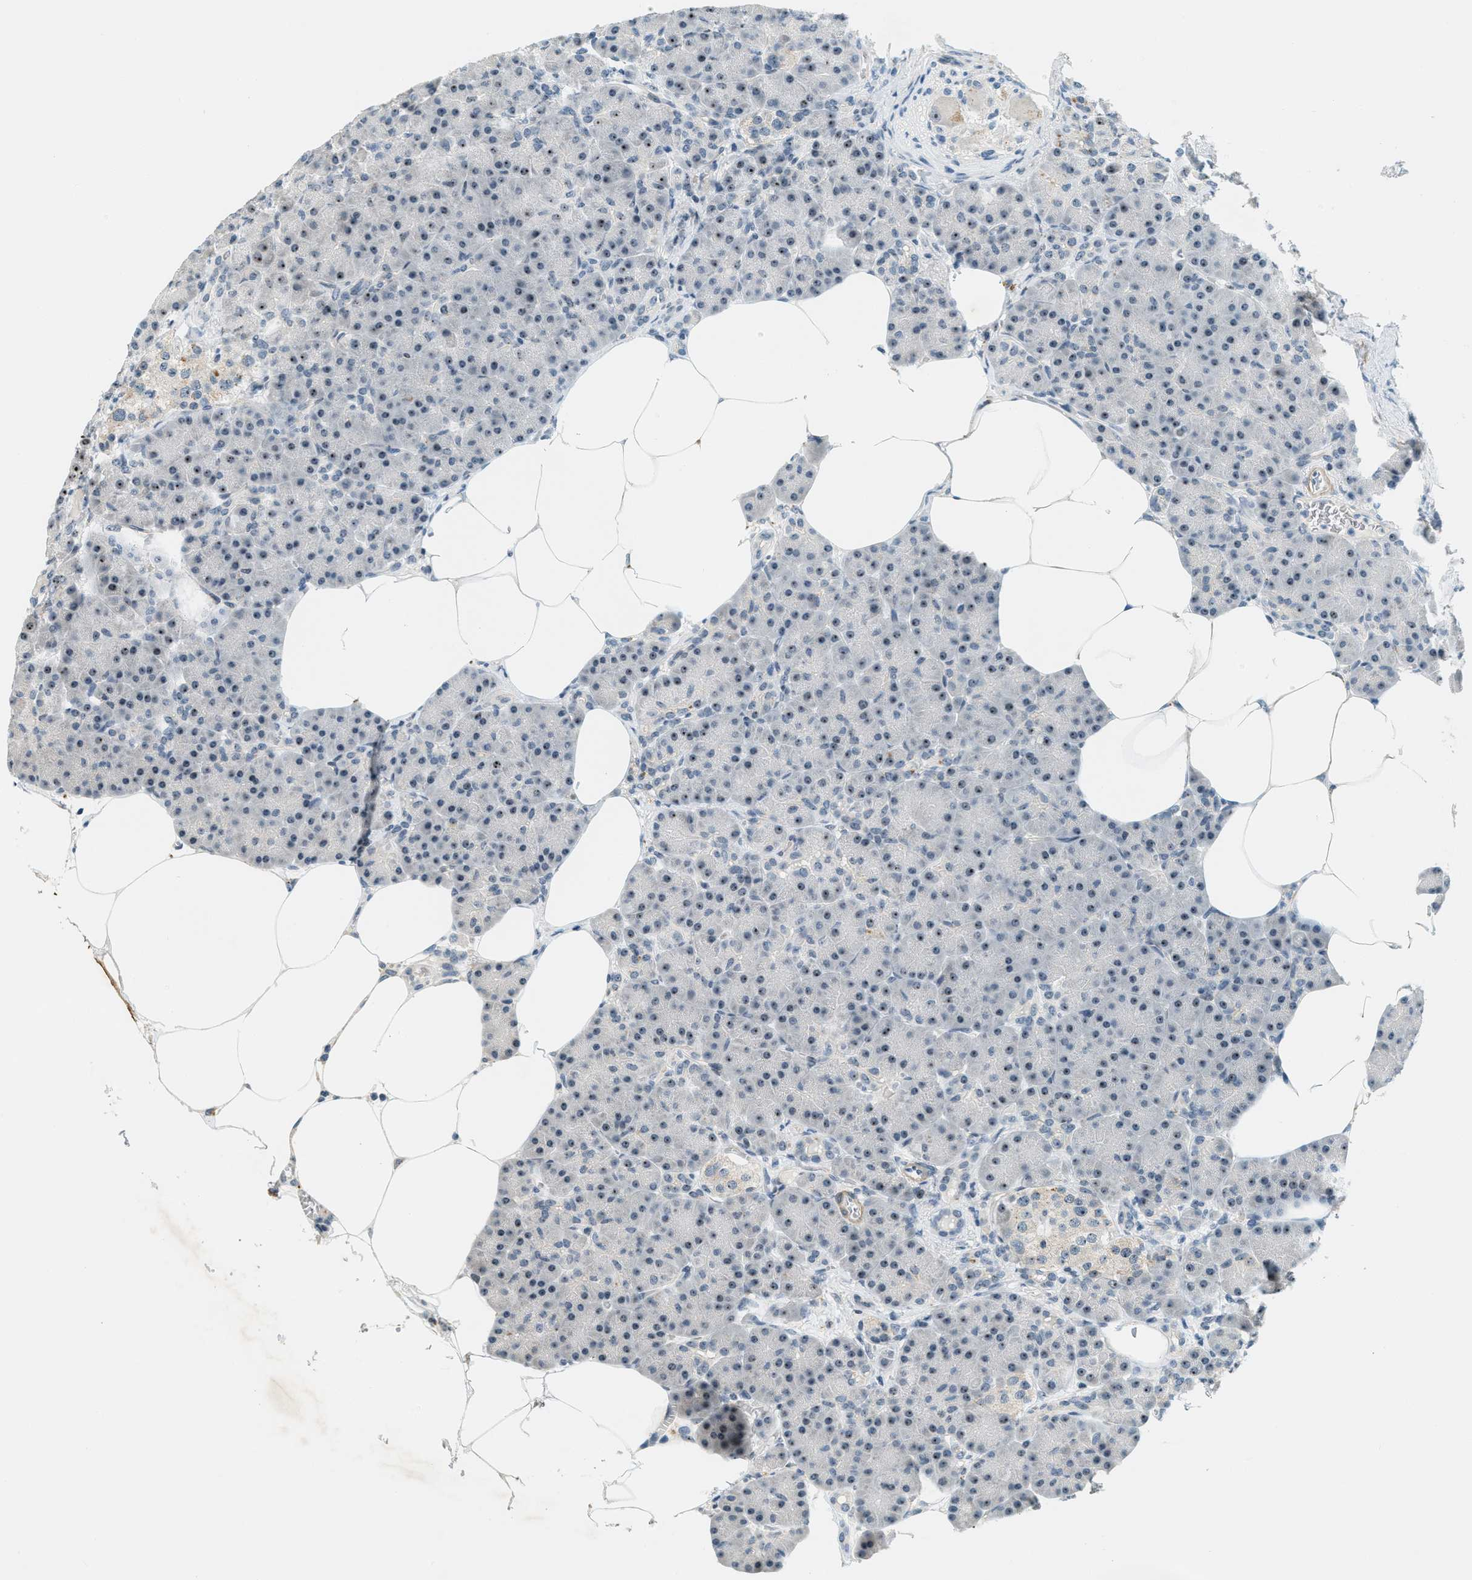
{"staining": {"intensity": "weak", "quantity": "25%-75%", "location": "nuclear"}, "tissue": "pancreas", "cell_type": "Exocrine glandular cells", "image_type": "normal", "snomed": [{"axis": "morphology", "description": "Normal tissue, NOS"}, {"axis": "topography", "description": "Pancreas"}], "caption": "The image reveals staining of normal pancreas, revealing weak nuclear protein positivity (brown color) within exocrine glandular cells.", "gene": "DDX47", "patient": {"sex": "female", "age": 70}}